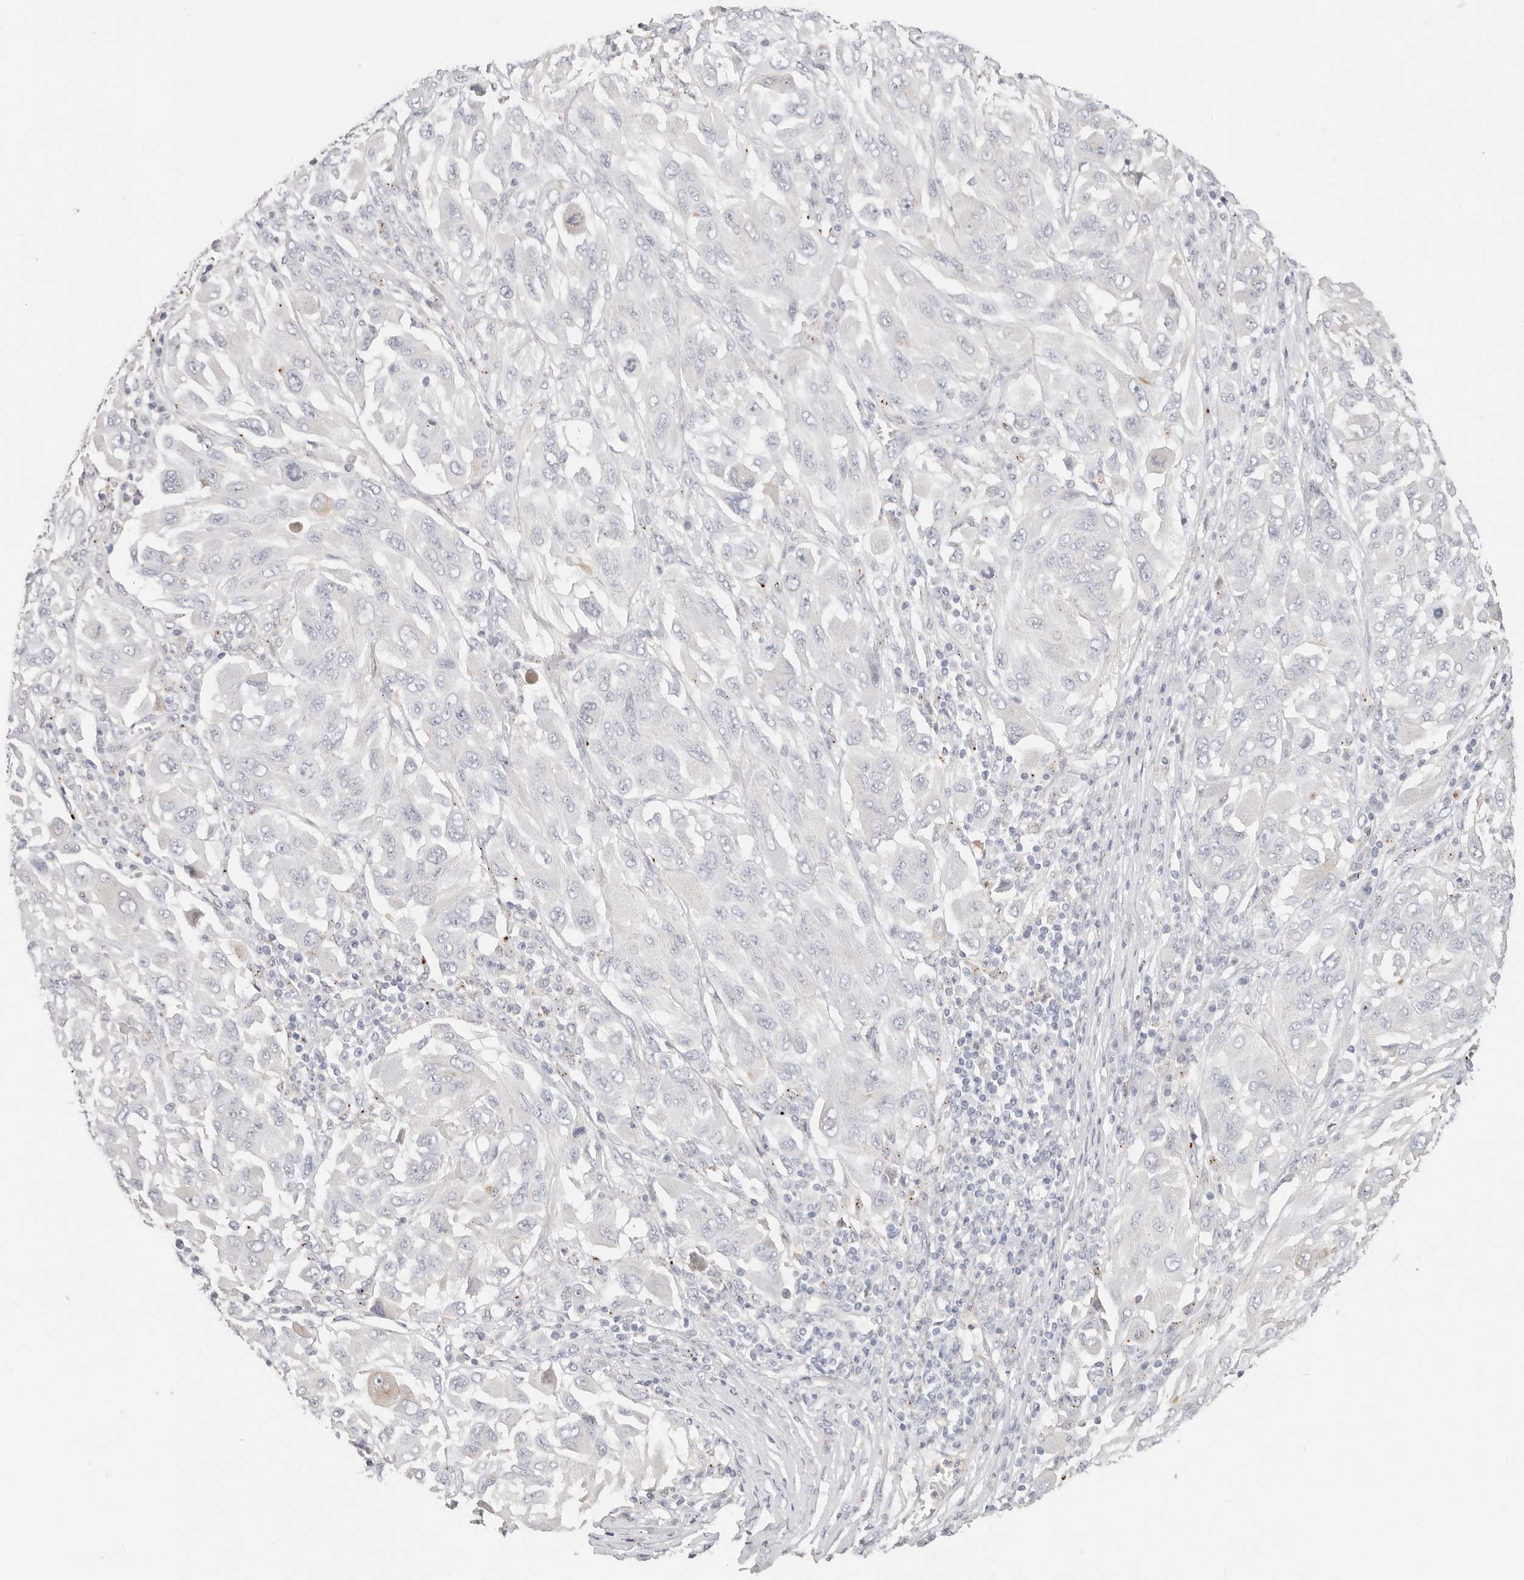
{"staining": {"intensity": "negative", "quantity": "none", "location": "none"}, "tissue": "melanoma", "cell_type": "Tumor cells", "image_type": "cancer", "snomed": [{"axis": "morphology", "description": "Malignant melanoma, NOS"}, {"axis": "topography", "description": "Skin"}], "caption": "DAB immunohistochemical staining of melanoma reveals no significant positivity in tumor cells. (Stains: DAB IHC with hematoxylin counter stain, Microscopy: brightfield microscopy at high magnification).", "gene": "ZRANB1", "patient": {"sex": "female", "age": 91}}